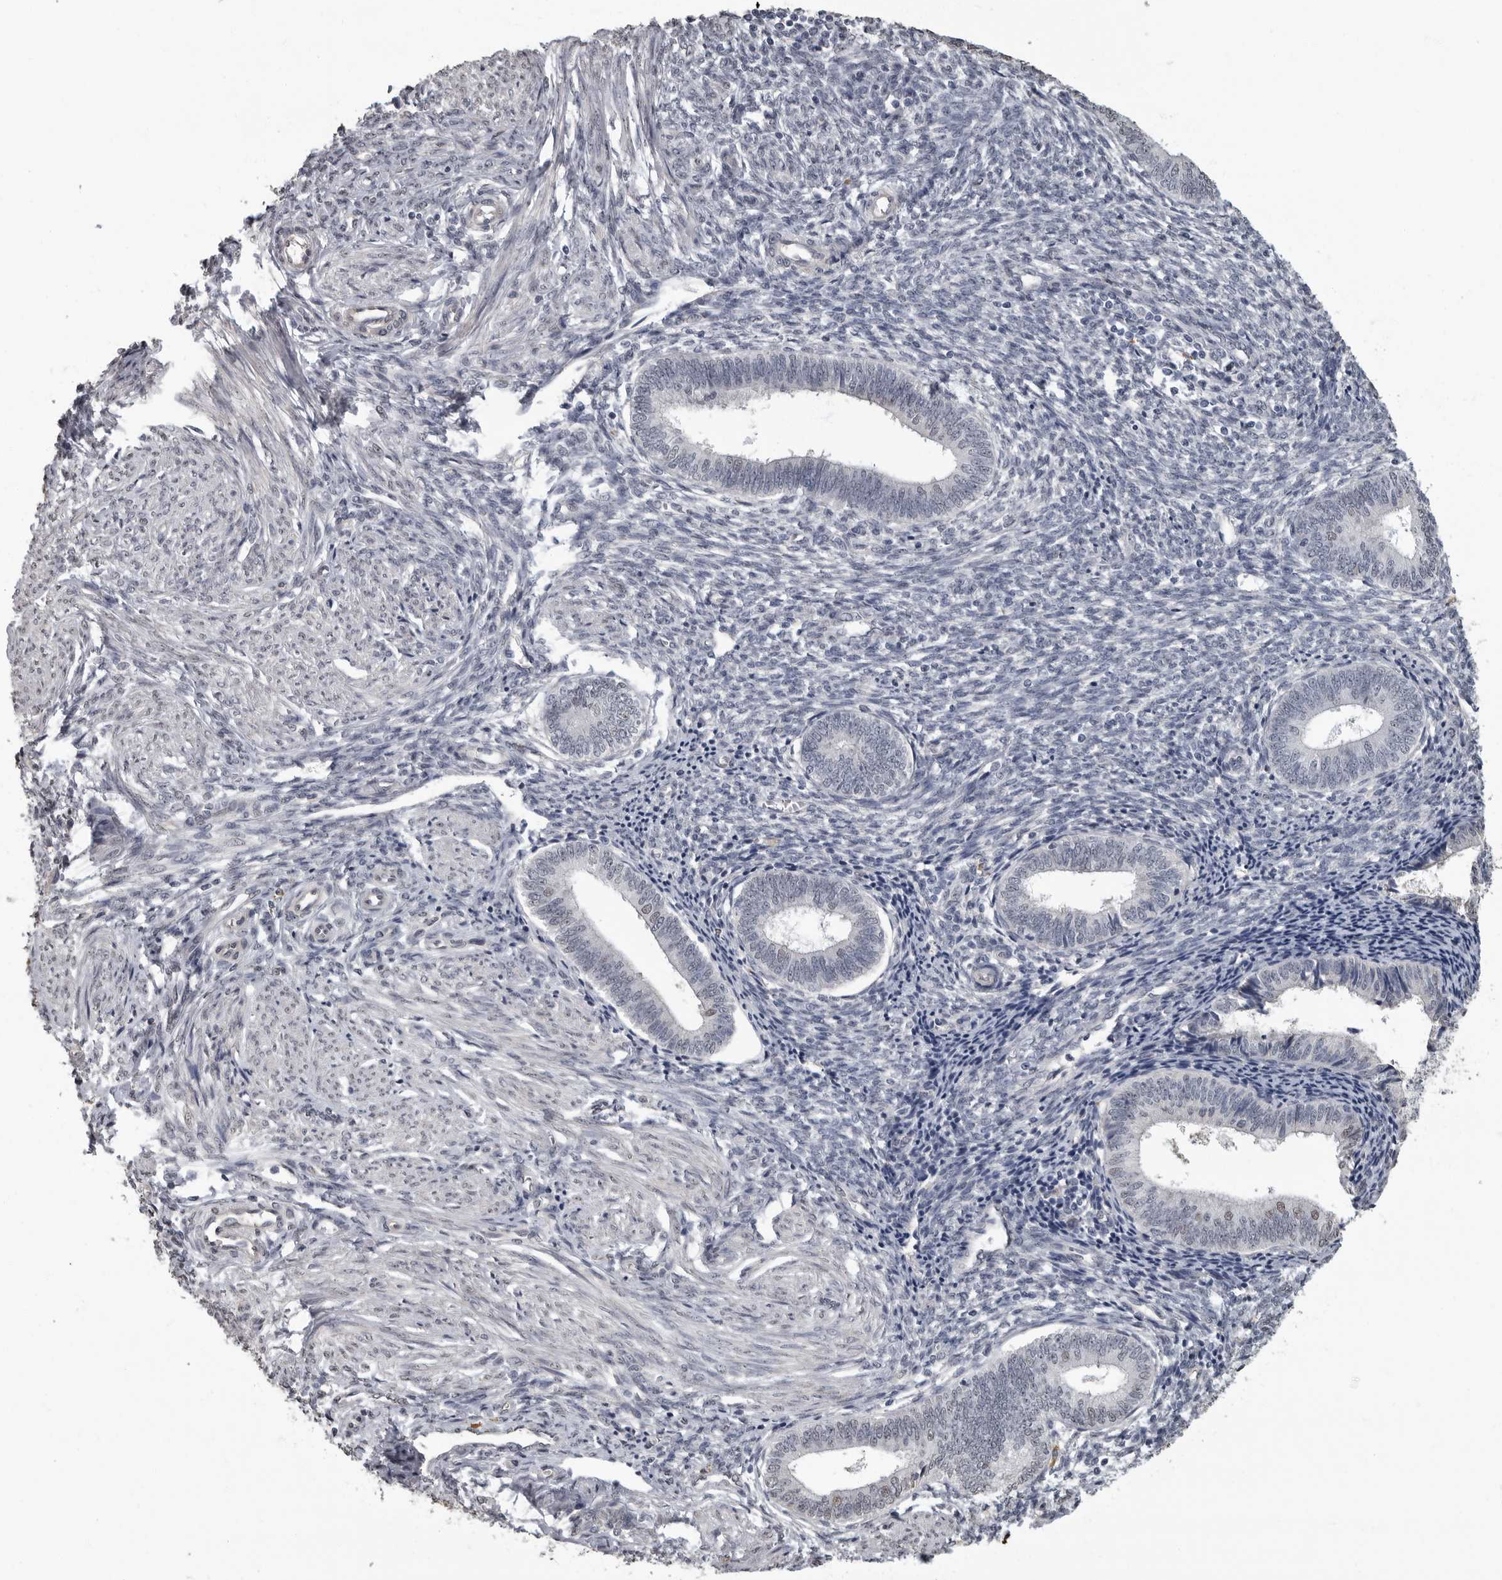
{"staining": {"intensity": "negative", "quantity": "none", "location": "none"}, "tissue": "endometrium", "cell_type": "Cells in endometrial stroma", "image_type": "normal", "snomed": [{"axis": "morphology", "description": "Normal tissue, NOS"}, {"axis": "topography", "description": "Endometrium"}], "caption": "High magnification brightfield microscopy of normal endometrium stained with DAB (3,3'-diaminobenzidine) (brown) and counterstained with hematoxylin (blue): cells in endometrial stroma show no significant expression.", "gene": "ARHGEF10", "patient": {"sex": "female", "age": 46}}